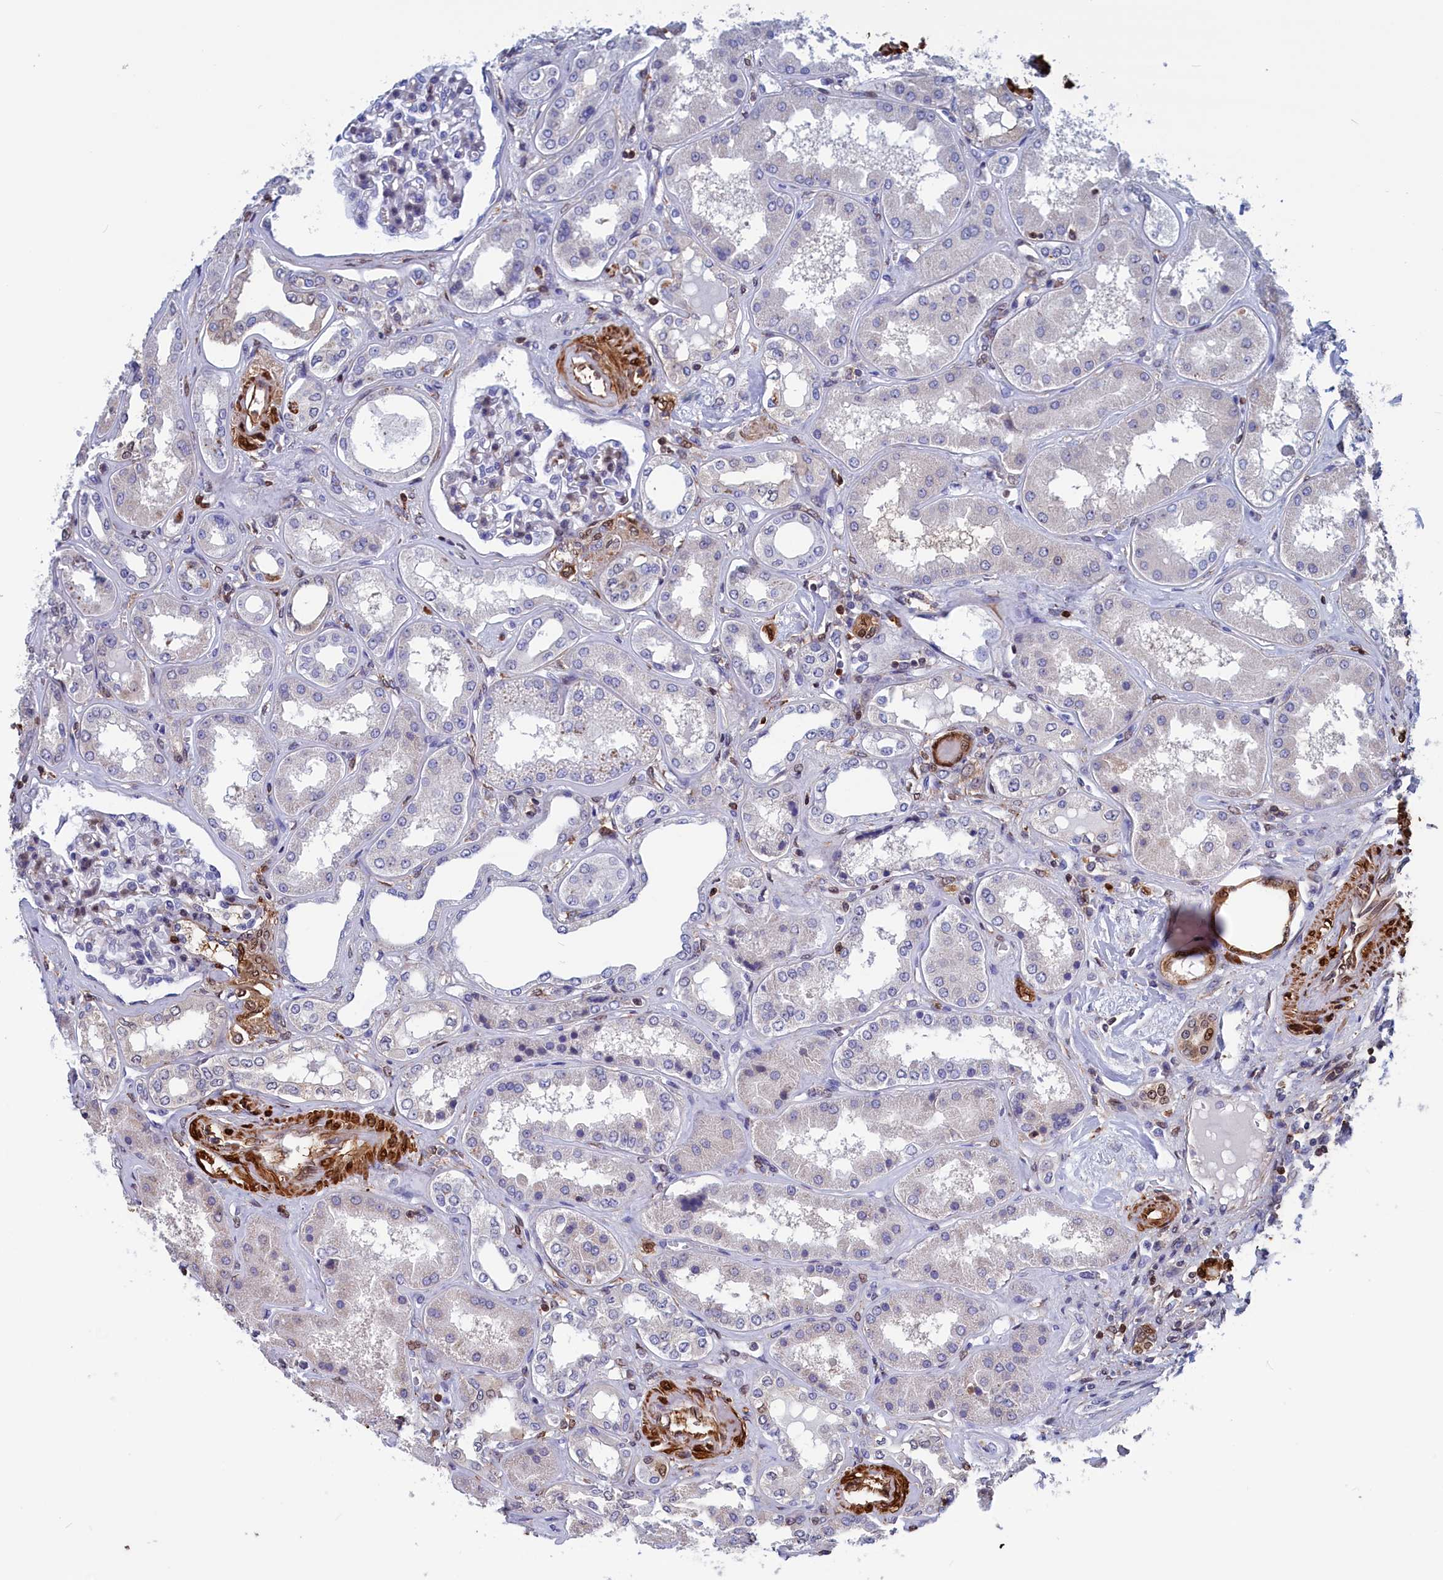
{"staining": {"intensity": "moderate", "quantity": "<25%", "location": "nuclear"}, "tissue": "kidney", "cell_type": "Cells in glomeruli", "image_type": "normal", "snomed": [{"axis": "morphology", "description": "Normal tissue, NOS"}, {"axis": "topography", "description": "Kidney"}], "caption": "Protein expression analysis of benign kidney shows moderate nuclear expression in approximately <25% of cells in glomeruli. (DAB = brown stain, brightfield microscopy at high magnification).", "gene": "CRIP1", "patient": {"sex": "female", "age": 56}}